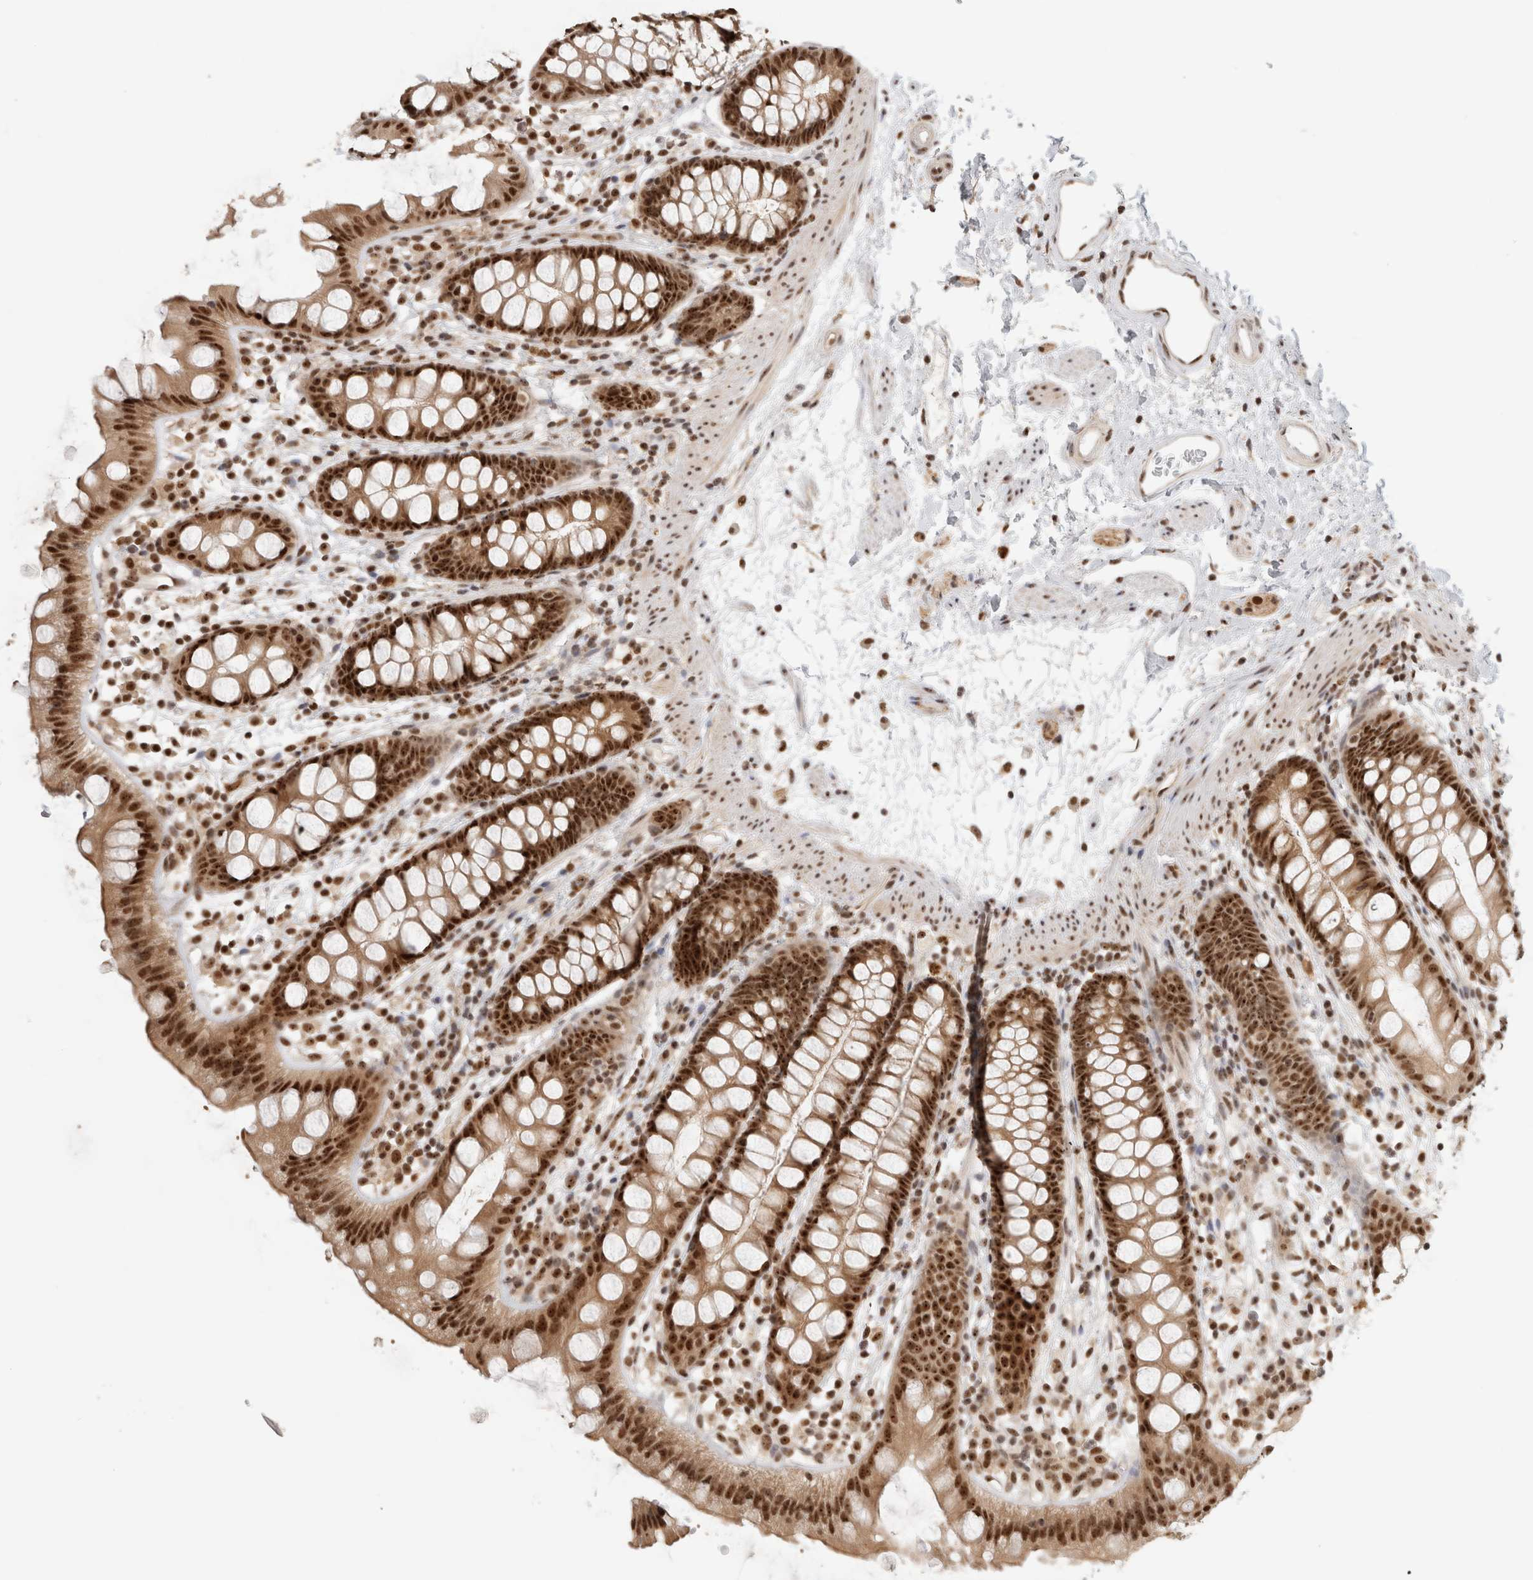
{"staining": {"intensity": "strong", "quantity": ">75%", "location": "cytoplasmic/membranous,nuclear"}, "tissue": "rectum", "cell_type": "Glandular cells", "image_type": "normal", "snomed": [{"axis": "morphology", "description": "Normal tissue, NOS"}, {"axis": "topography", "description": "Rectum"}], "caption": "Strong cytoplasmic/membranous,nuclear positivity is identified in about >75% of glandular cells in normal rectum. (DAB IHC with brightfield microscopy, high magnification).", "gene": "EBNA1BP2", "patient": {"sex": "female", "age": 65}}